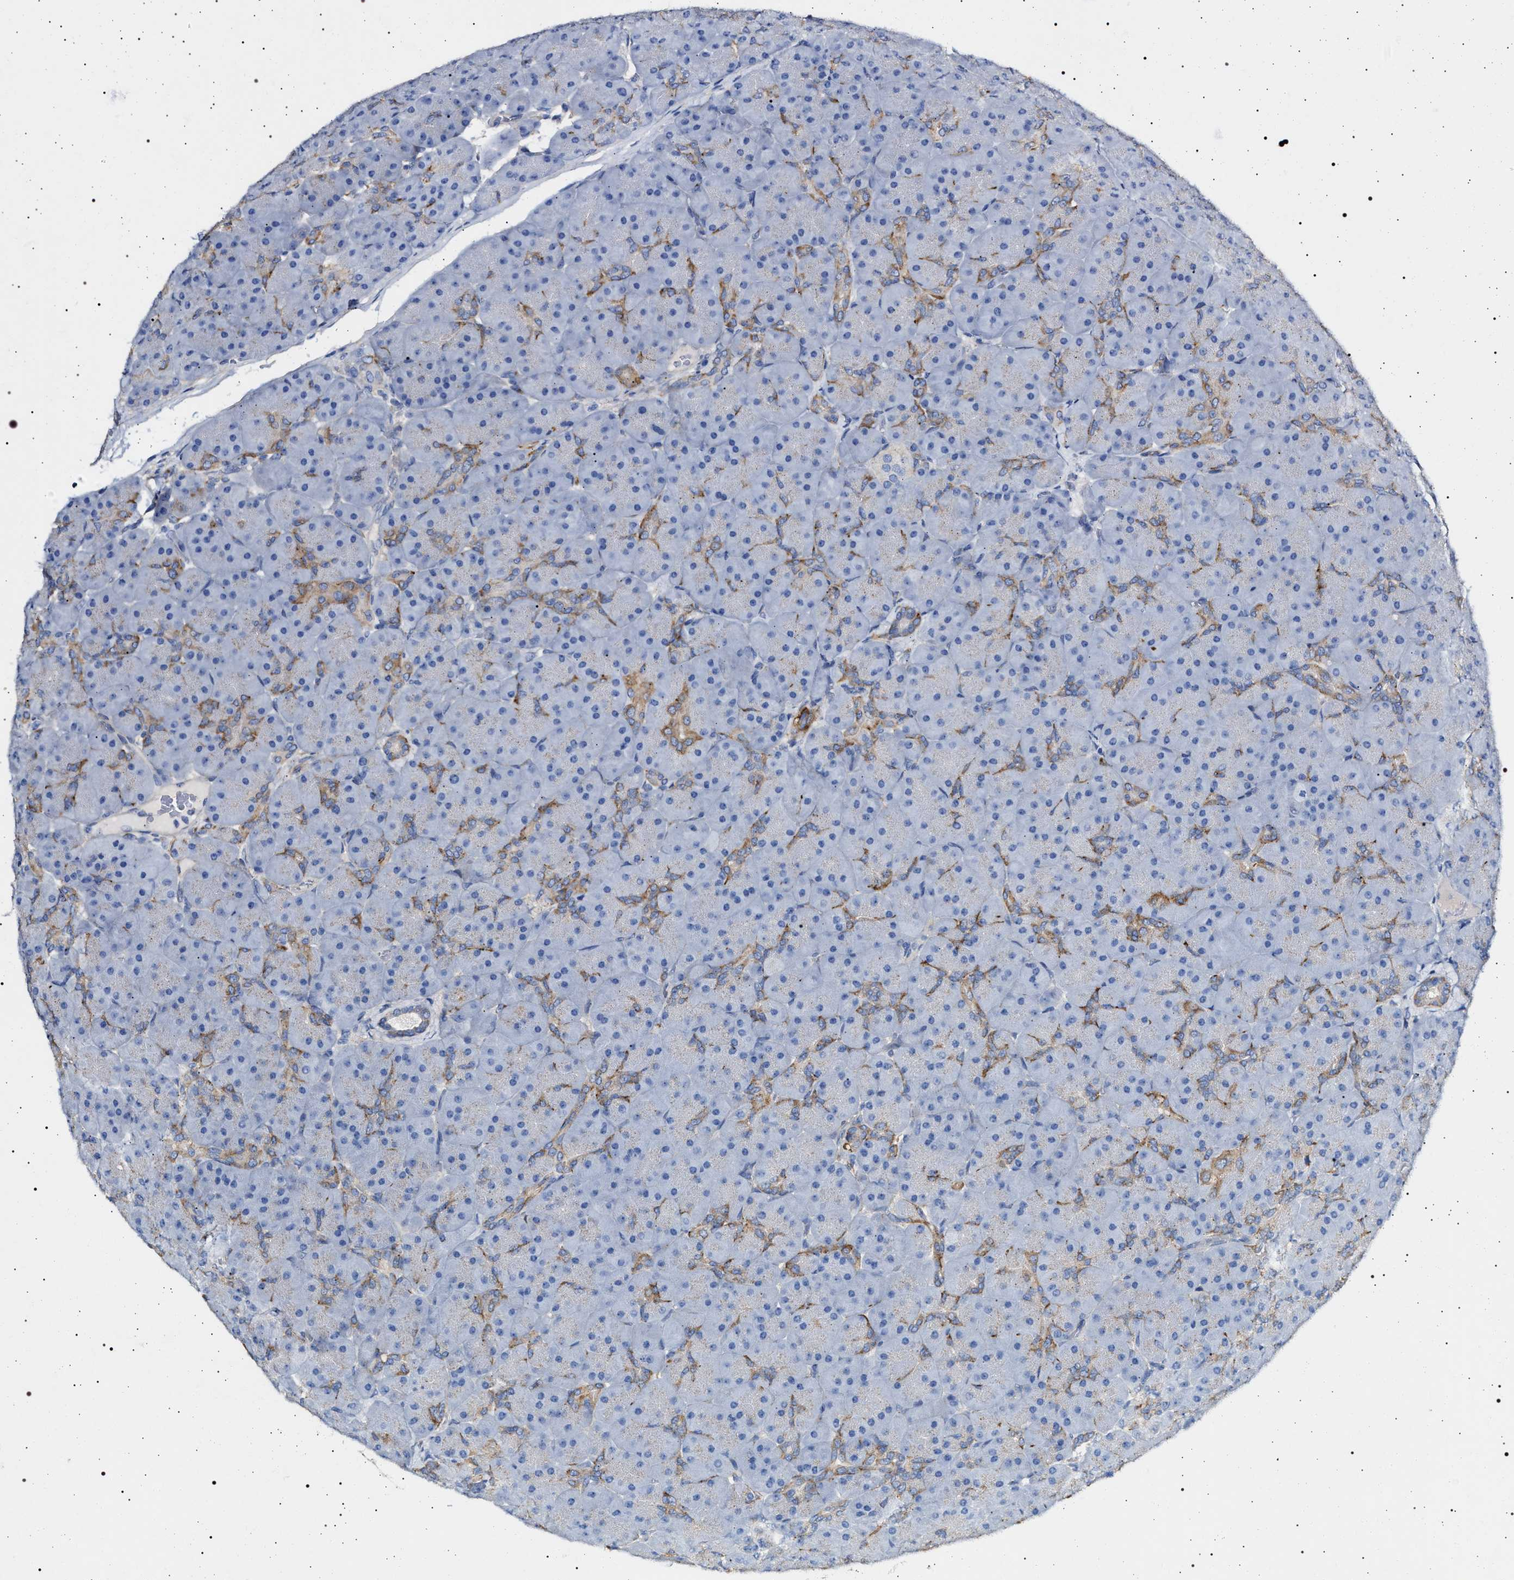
{"staining": {"intensity": "moderate", "quantity": "<25%", "location": "cytoplasmic/membranous"}, "tissue": "pancreas", "cell_type": "Exocrine glandular cells", "image_type": "normal", "snomed": [{"axis": "morphology", "description": "Normal tissue, NOS"}, {"axis": "topography", "description": "Pancreas"}], "caption": "Immunohistochemistry of unremarkable pancreas reveals low levels of moderate cytoplasmic/membranous staining in approximately <25% of exocrine glandular cells. (brown staining indicates protein expression, while blue staining denotes nuclei).", "gene": "NAALADL2", "patient": {"sex": "male", "age": 66}}